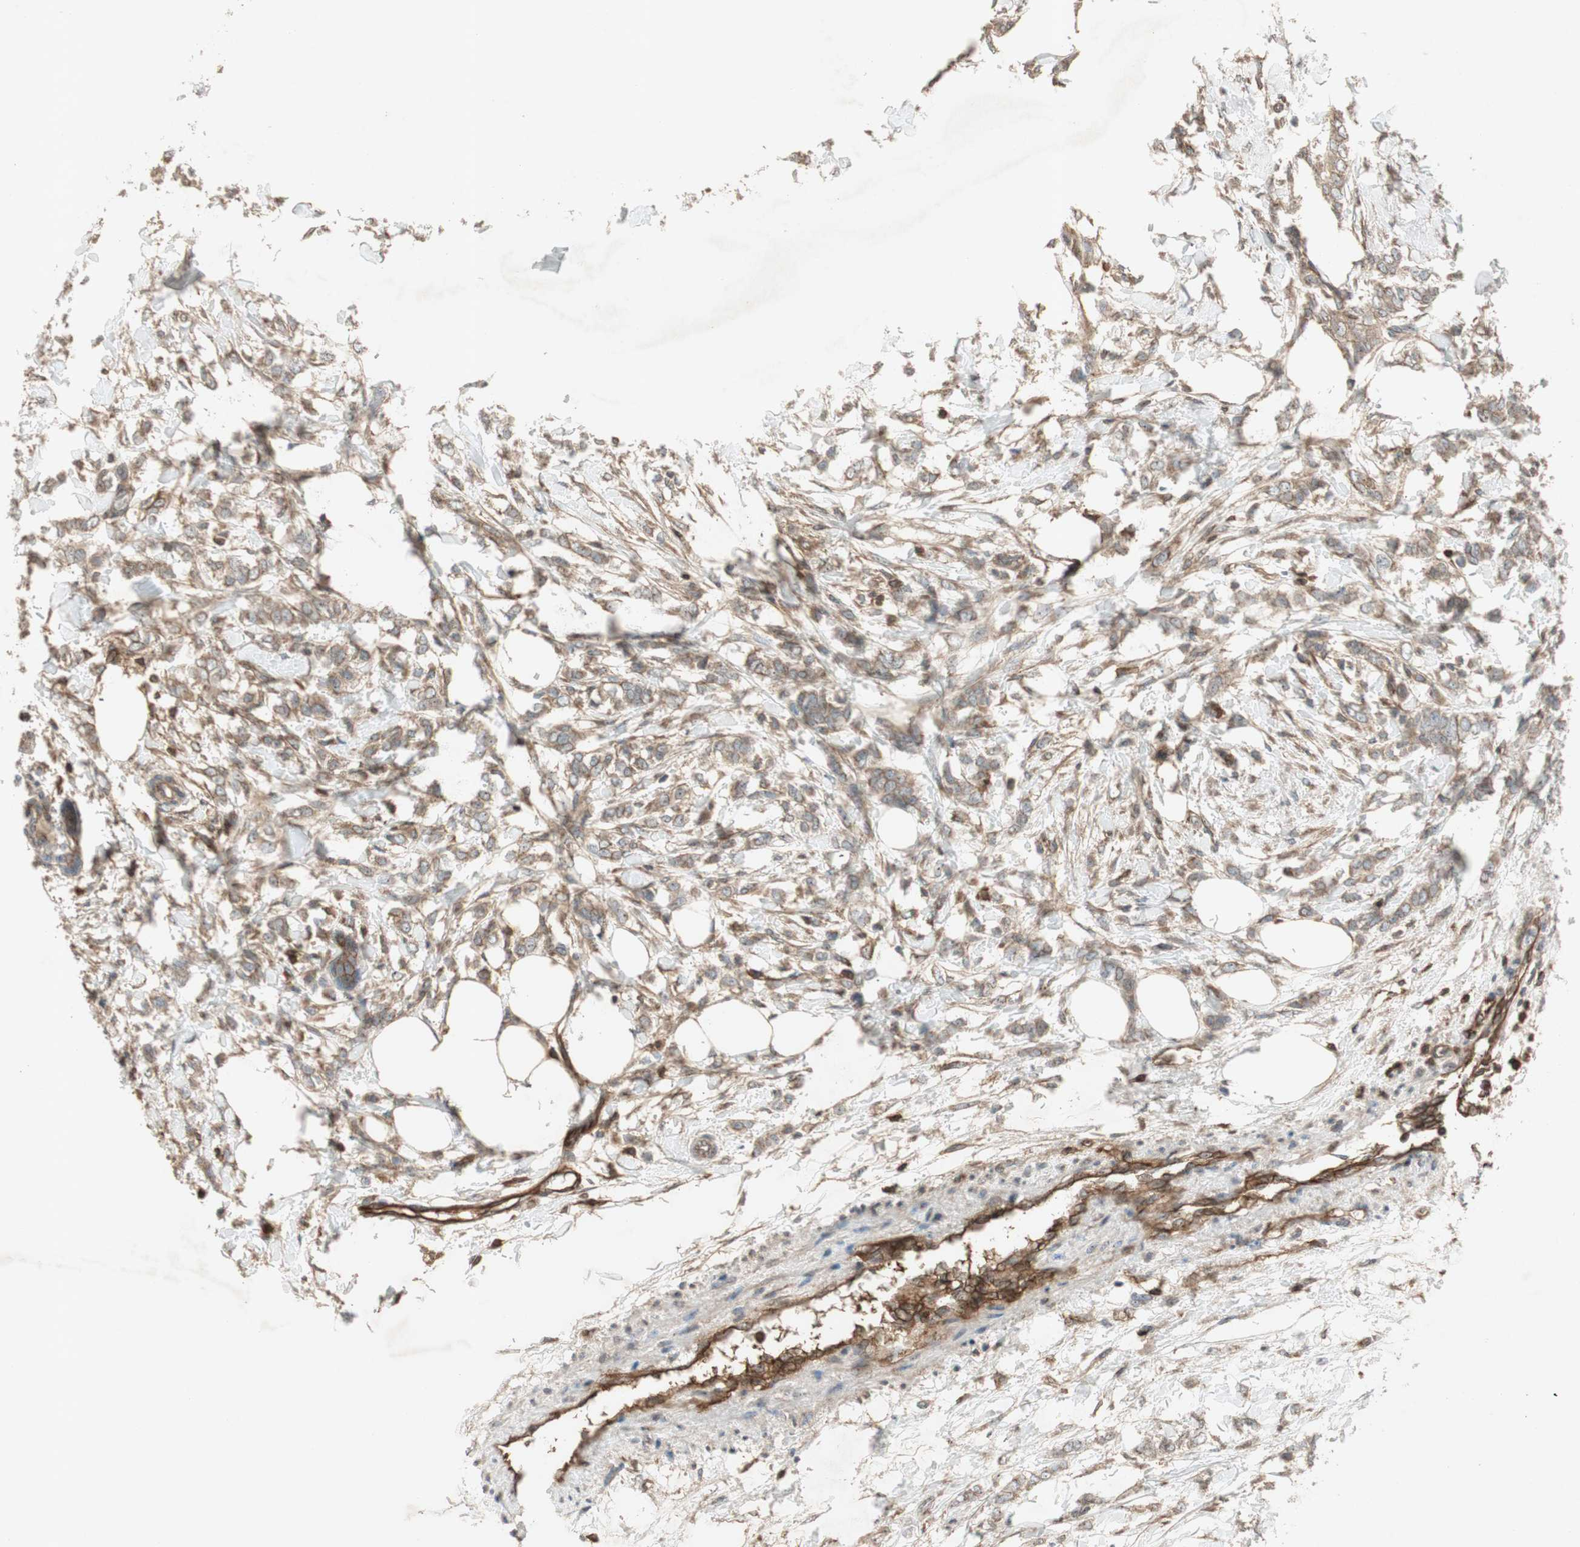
{"staining": {"intensity": "moderate", "quantity": ">75%", "location": "cytoplasmic/membranous"}, "tissue": "breast cancer", "cell_type": "Tumor cells", "image_type": "cancer", "snomed": [{"axis": "morphology", "description": "Lobular carcinoma, in situ"}, {"axis": "morphology", "description": "Lobular carcinoma"}, {"axis": "topography", "description": "Breast"}], "caption": "About >75% of tumor cells in breast cancer (lobular carcinoma) display moderate cytoplasmic/membranous protein expression as visualized by brown immunohistochemical staining.", "gene": "BTN3A3", "patient": {"sex": "female", "age": 41}}